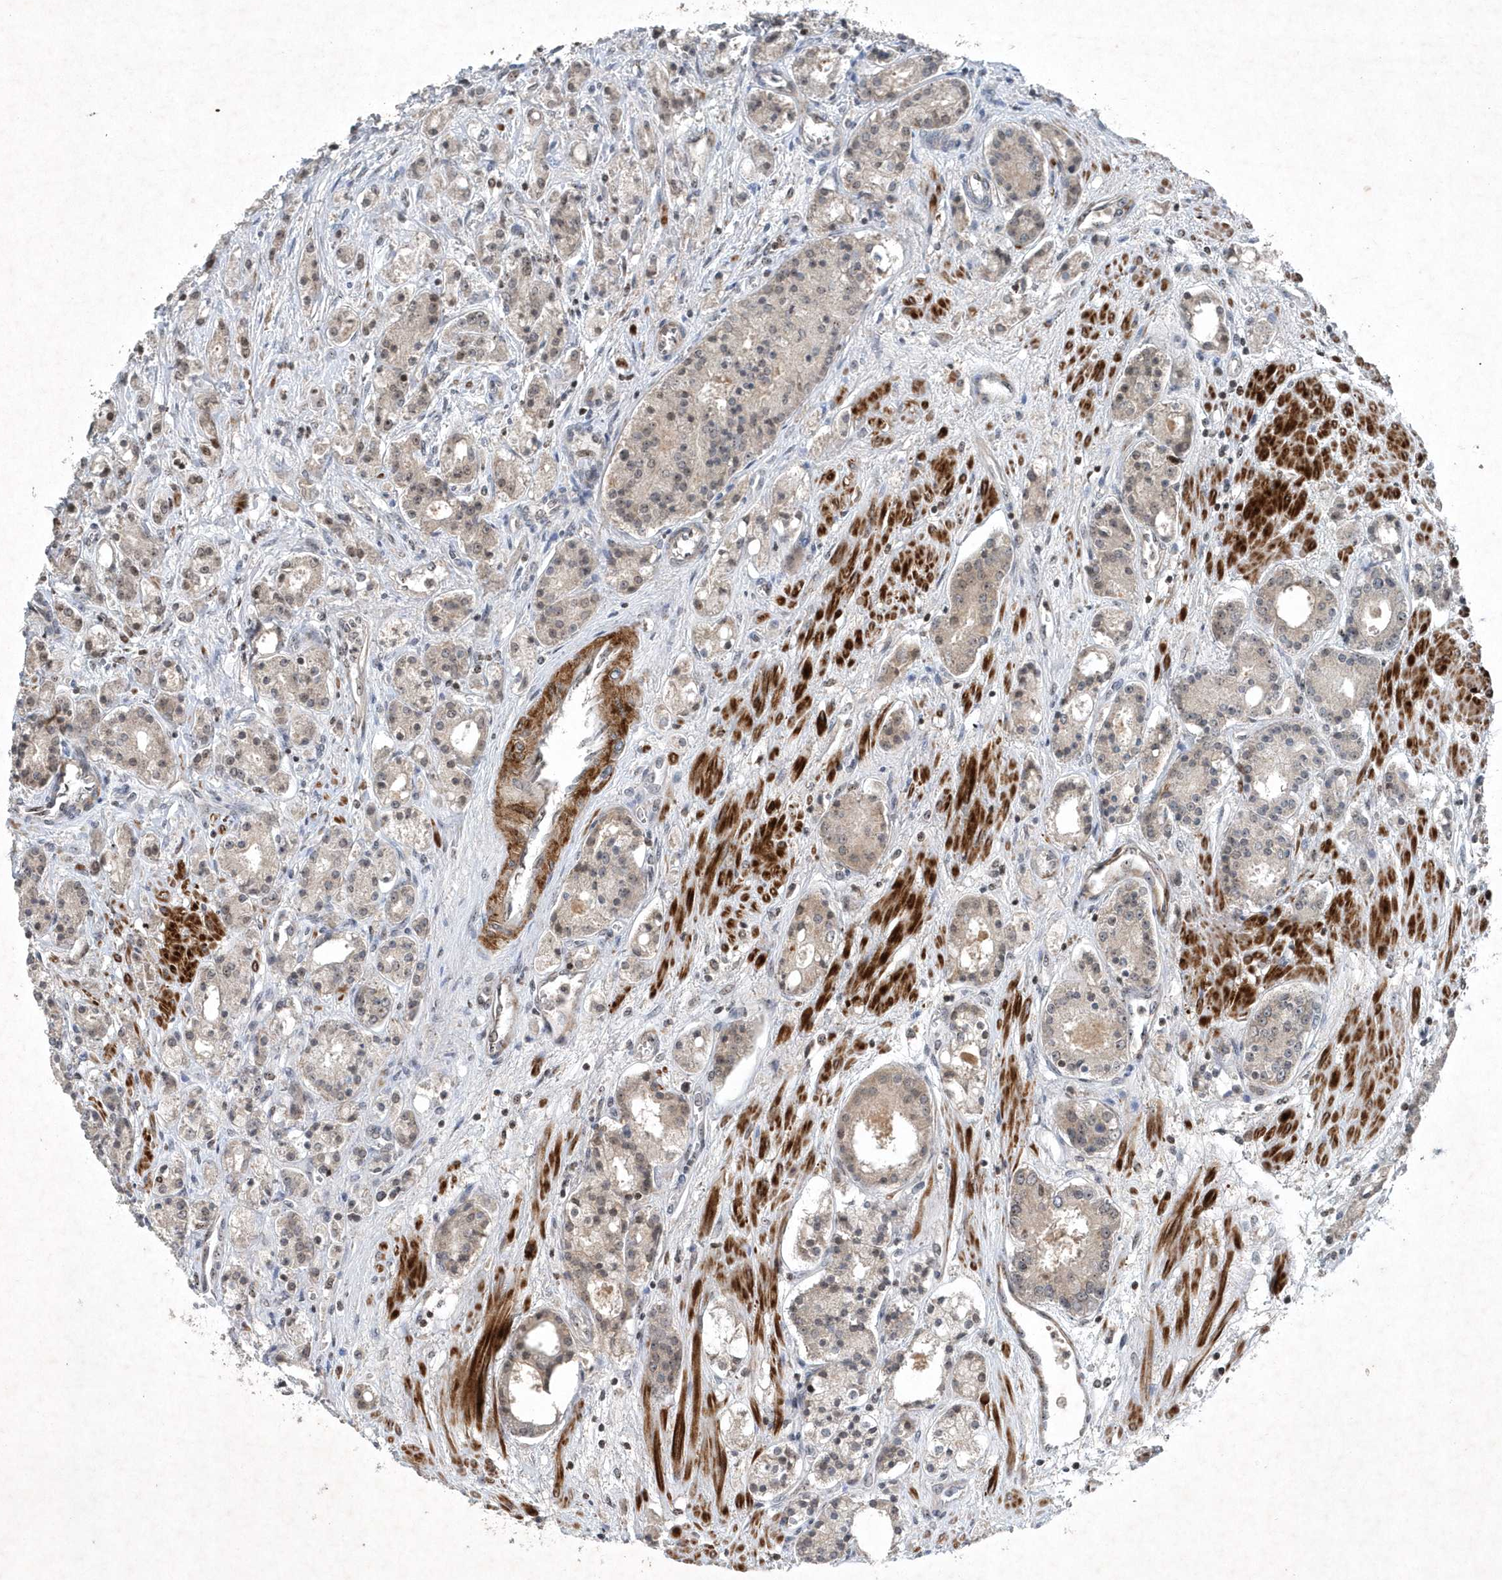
{"staining": {"intensity": "weak", "quantity": "<25%", "location": "cytoplasmic/membranous,nuclear"}, "tissue": "prostate cancer", "cell_type": "Tumor cells", "image_type": "cancer", "snomed": [{"axis": "morphology", "description": "Adenocarcinoma, High grade"}, {"axis": "topography", "description": "Prostate"}], "caption": "IHC photomicrograph of neoplastic tissue: high-grade adenocarcinoma (prostate) stained with DAB (3,3'-diaminobenzidine) exhibits no significant protein staining in tumor cells.", "gene": "QTRT2", "patient": {"sex": "male", "age": 60}}